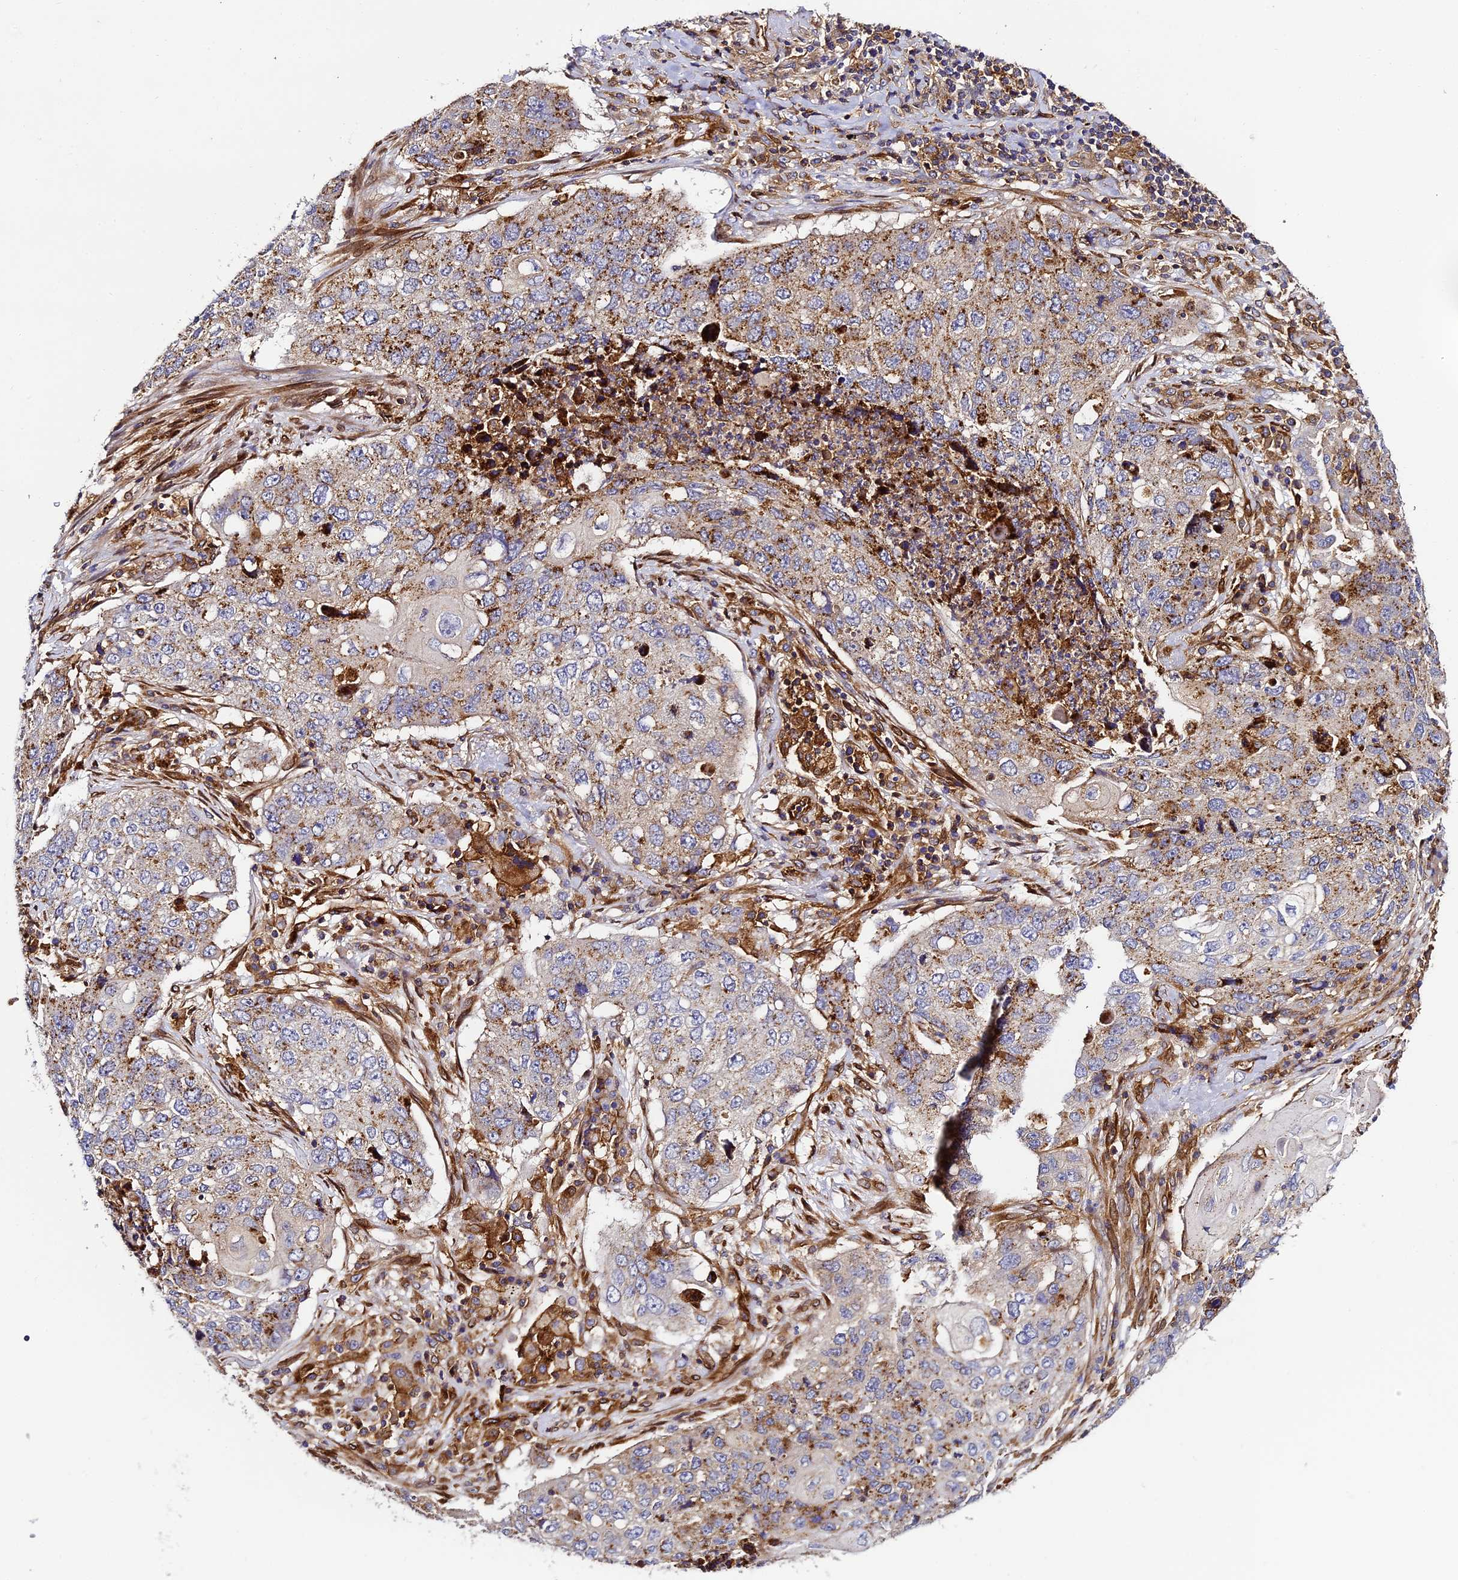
{"staining": {"intensity": "moderate", "quantity": "25%-75%", "location": "cytoplasmic/membranous"}, "tissue": "lung cancer", "cell_type": "Tumor cells", "image_type": "cancer", "snomed": [{"axis": "morphology", "description": "Squamous cell carcinoma, NOS"}, {"axis": "topography", "description": "Lung"}], "caption": "Protein positivity by immunohistochemistry reveals moderate cytoplasmic/membranous positivity in about 25%-75% of tumor cells in lung cancer (squamous cell carcinoma).", "gene": "TRPV2", "patient": {"sex": "female", "age": 63}}